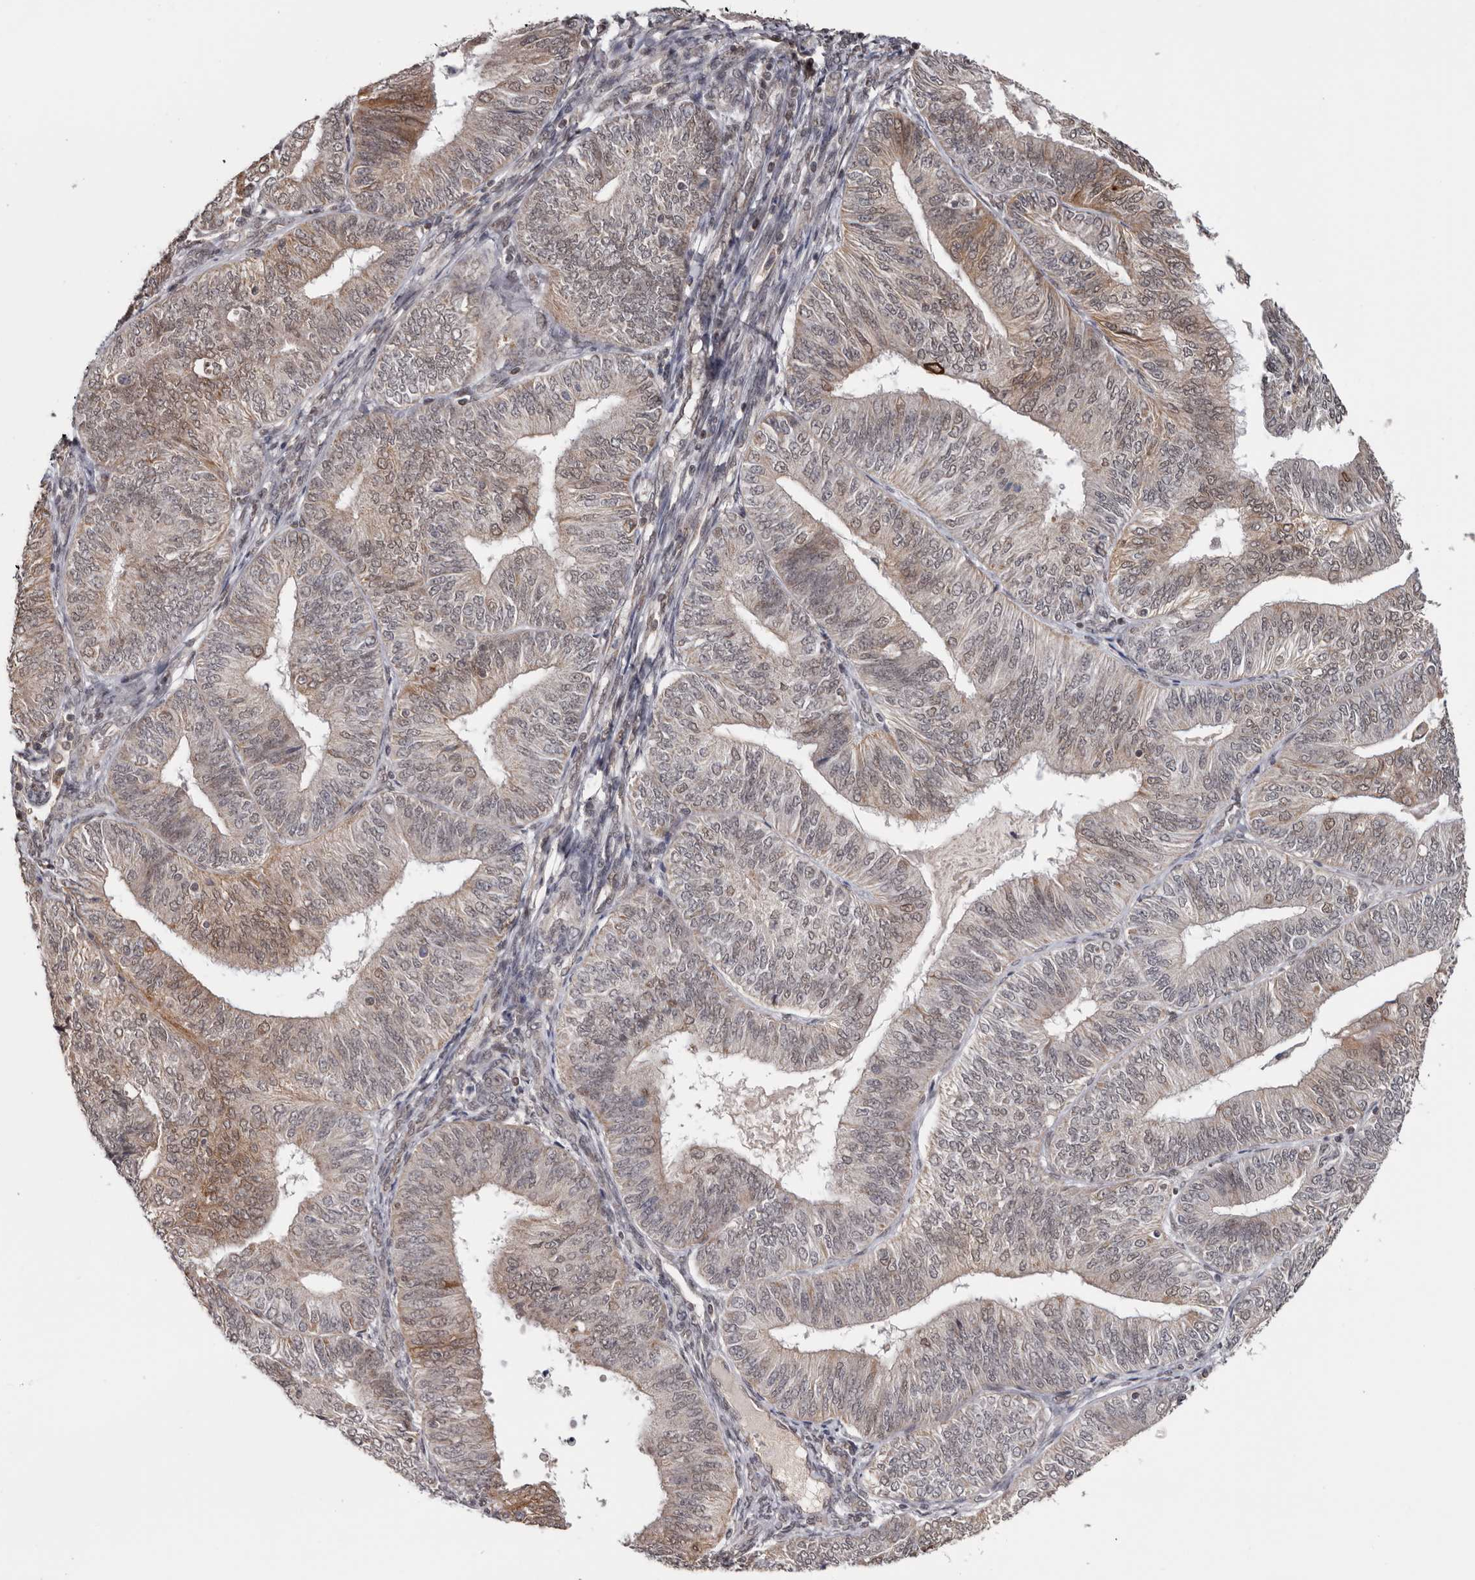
{"staining": {"intensity": "moderate", "quantity": "25%-75%", "location": "cytoplasmic/membranous,nuclear"}, "tissue": "endometrial cancer", "cell_type": "Tumor cells", "image_type": "cancer", "snomed": [{"axis": "morphology", "description": "Adenocarcinoma, NOS"}, {"axis": "topography", "description": "Endometrium"}], "caption": "Human endometrial cancer (adenocarcinoma) stained for a protein (brown) demonstrates moderate cytoplasmic/membranous and nuclear positive staining in approximately 25%-75% of tumor cells.", "gene": "MOGAT2", "patient": {"sex": "female", "age": 58}}